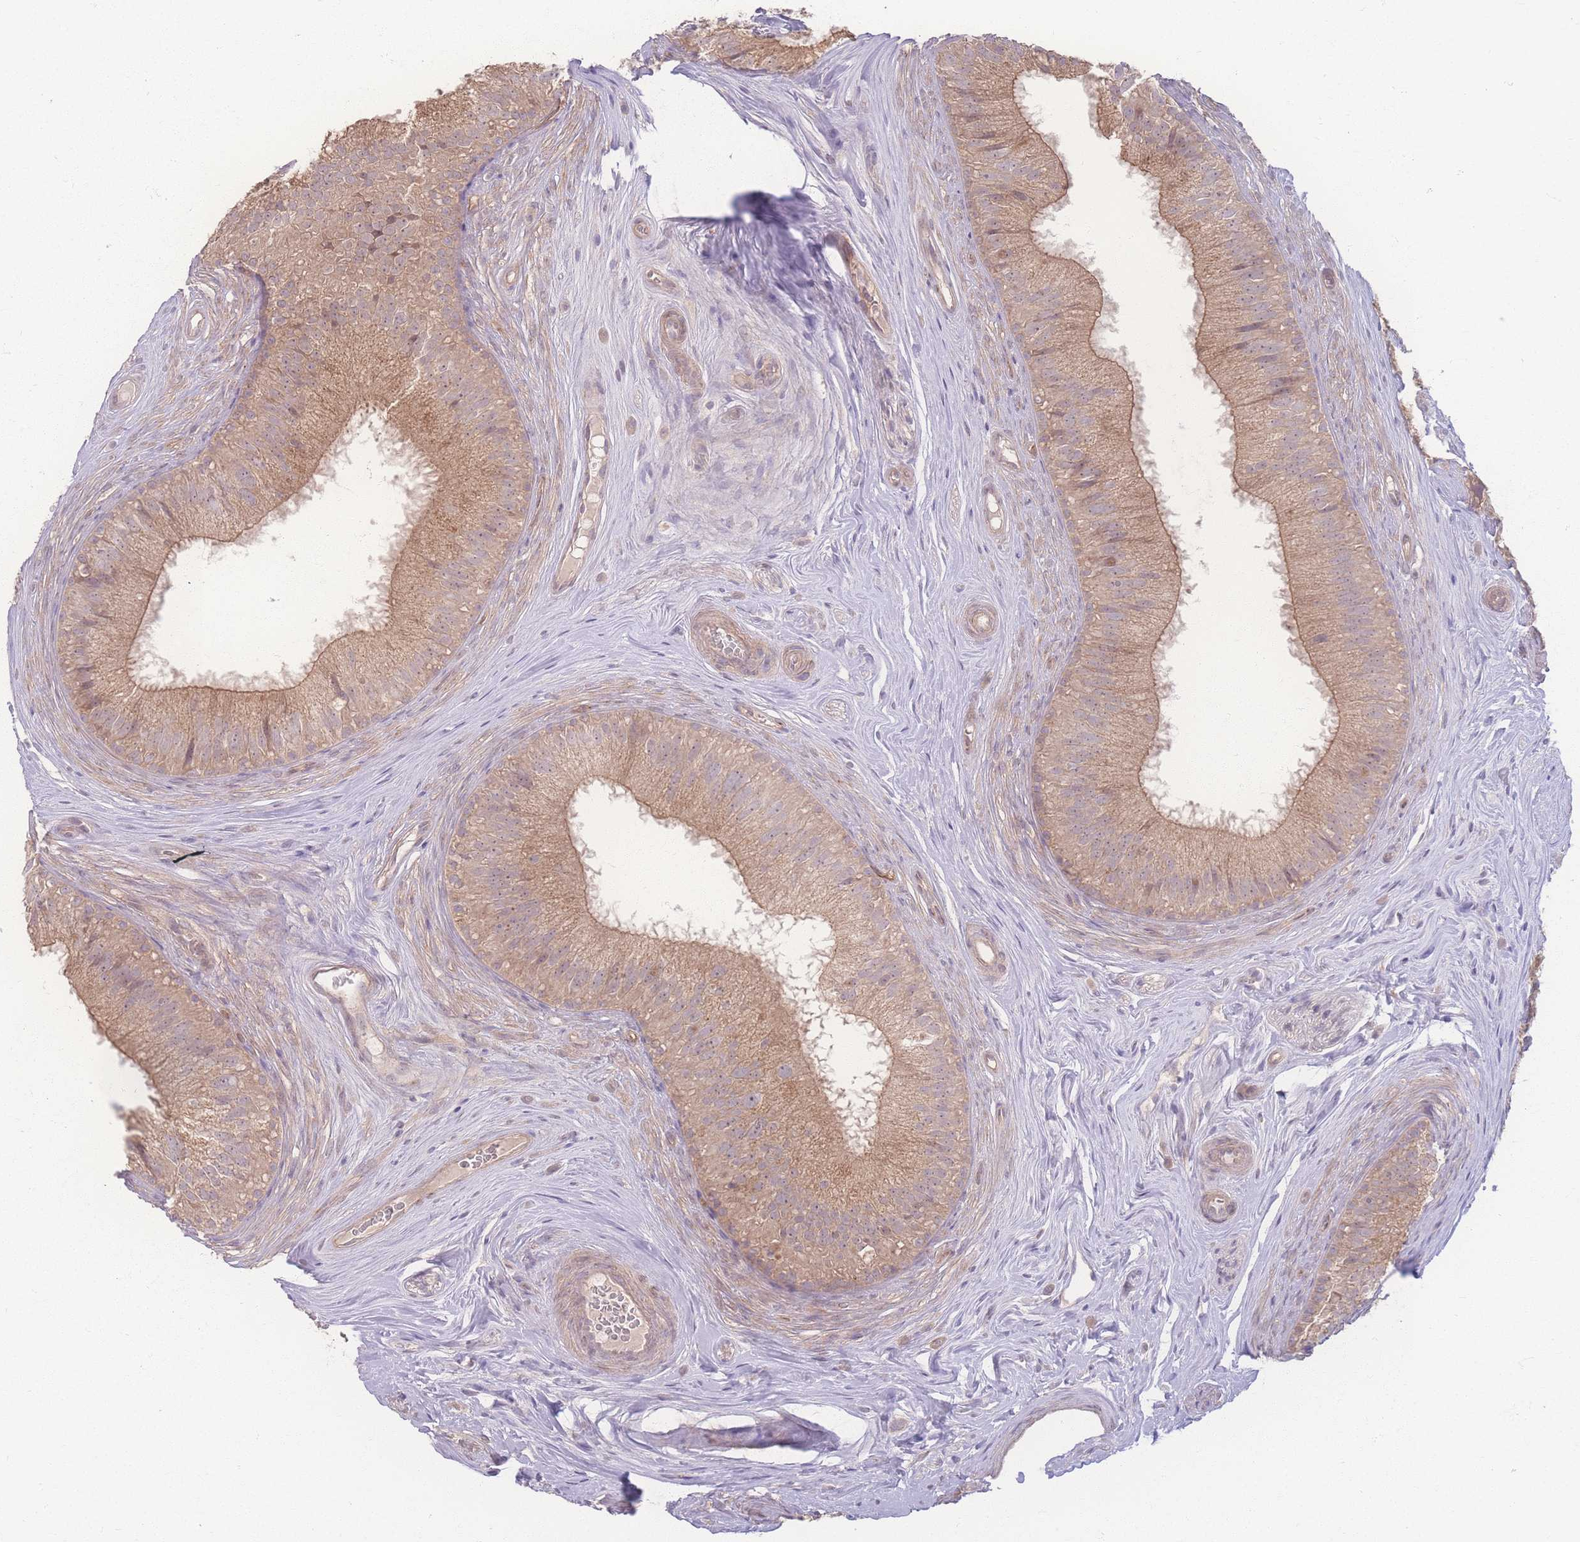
{"staining": {"intensity": "moderate", "quantity": ">75%", "location": "cytoplasmic/membranous"}, "tissue": "epididymis", "cell_type": "Glandular cells", "image_type": "normal", "snomed": [{"axis": "morphology", "description": "Normal tissue, NOS"}, {"axis": "topography", "description": "Epididymis"}], "caption": "Immunohistochemistry micrograph of unremarkable epididymis: epididymis stained using immunohistochemistry reveals medium levels of moderate protein expression localized specifically in the cytoplasmic/membranous of glandular cells, appearing as a cytoplasmic/membranous brown color.", "gene": "INSR", "patient": {"sex": "male", "age": 34}}